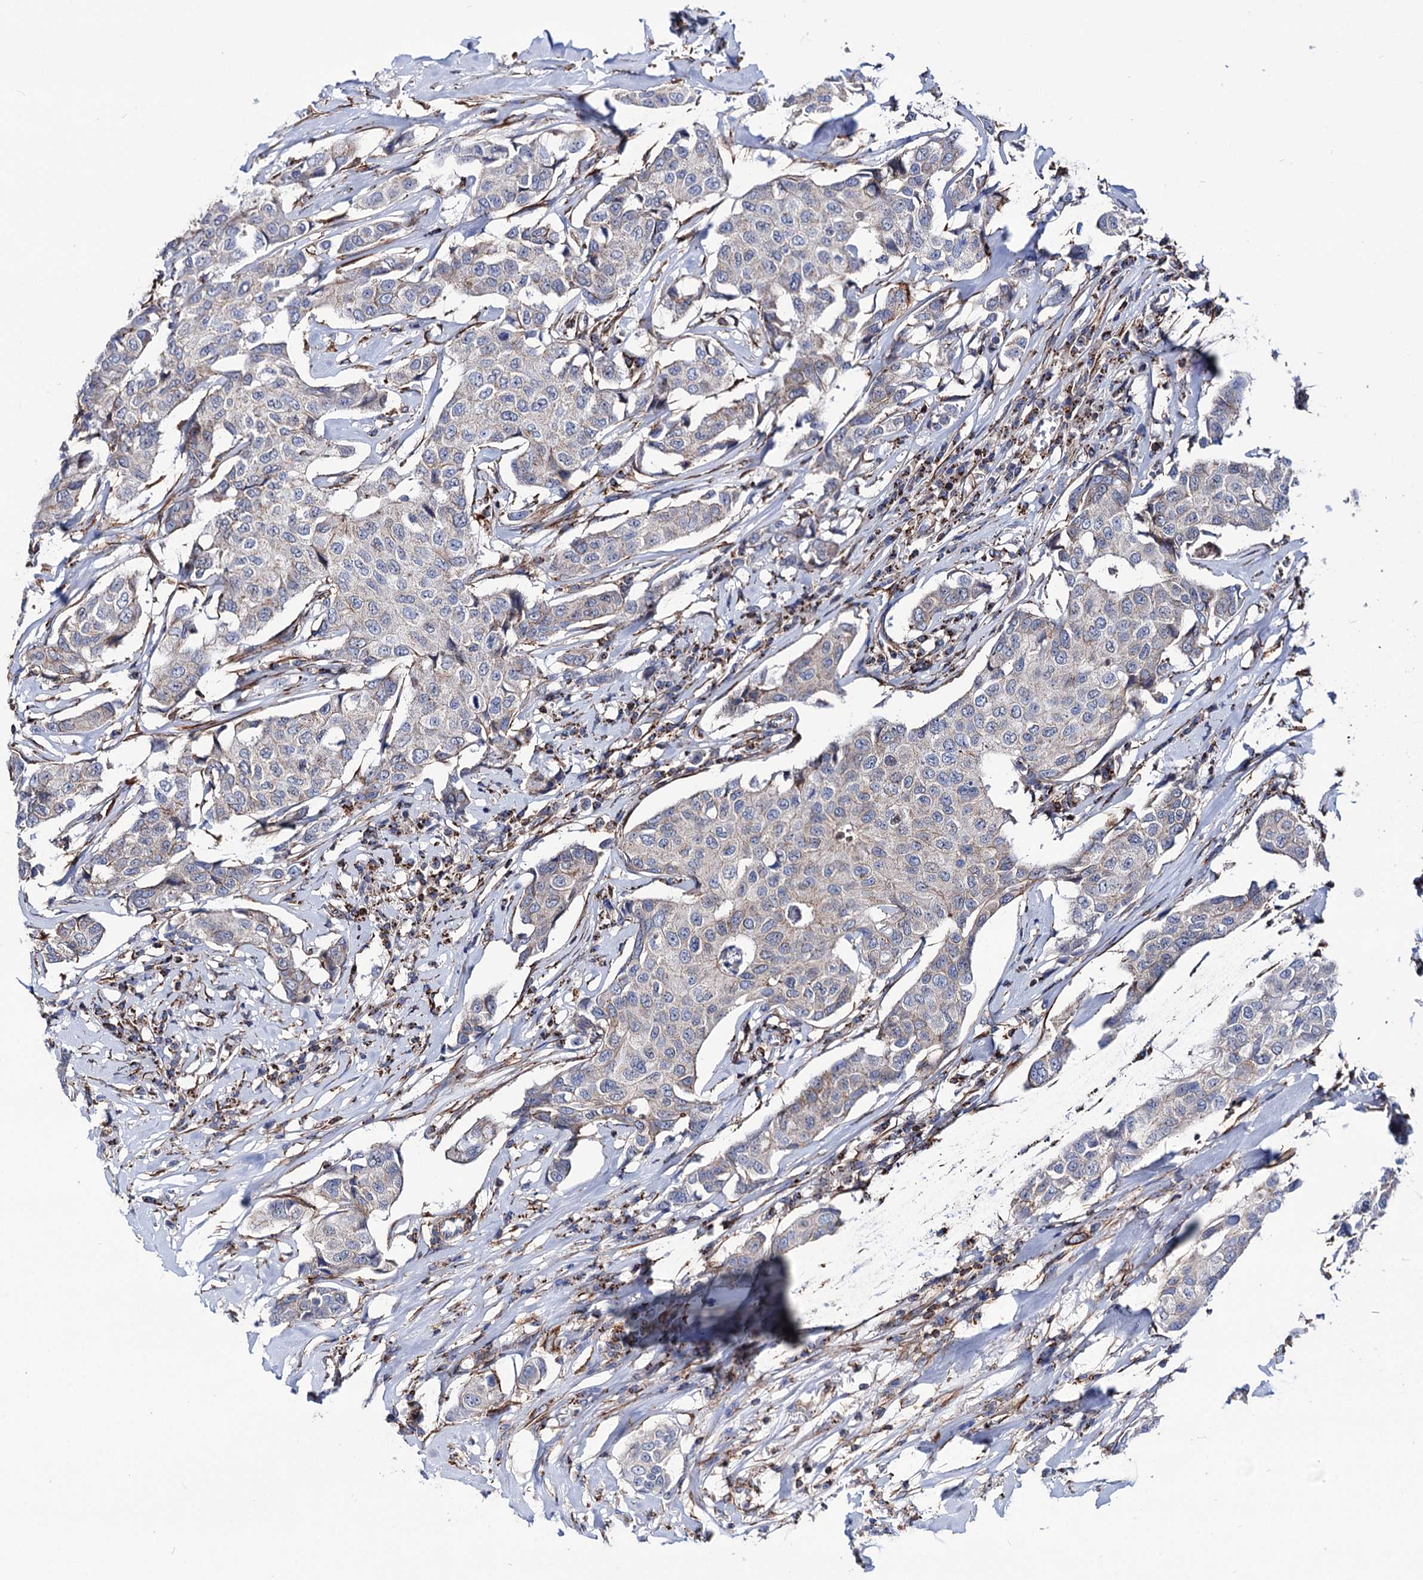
{"staining": {"intensity": "negative", "quantity": "none", "location": "none"}, "tissue": "breast cancer", "cell_type": "Tumor cells", "image_type": "cancer", "snomed": [{"axis": "morphology", "description": "Duct carcinoma"}, {"axis": "topography", "description": "Breast"}], "caption": "Immunohistochemistry of invasive ductal carcinoma (breast) reveals no staining in tumor cells.", "gene": "DEF6", "patient": {"sex": "female", "age": 80}}